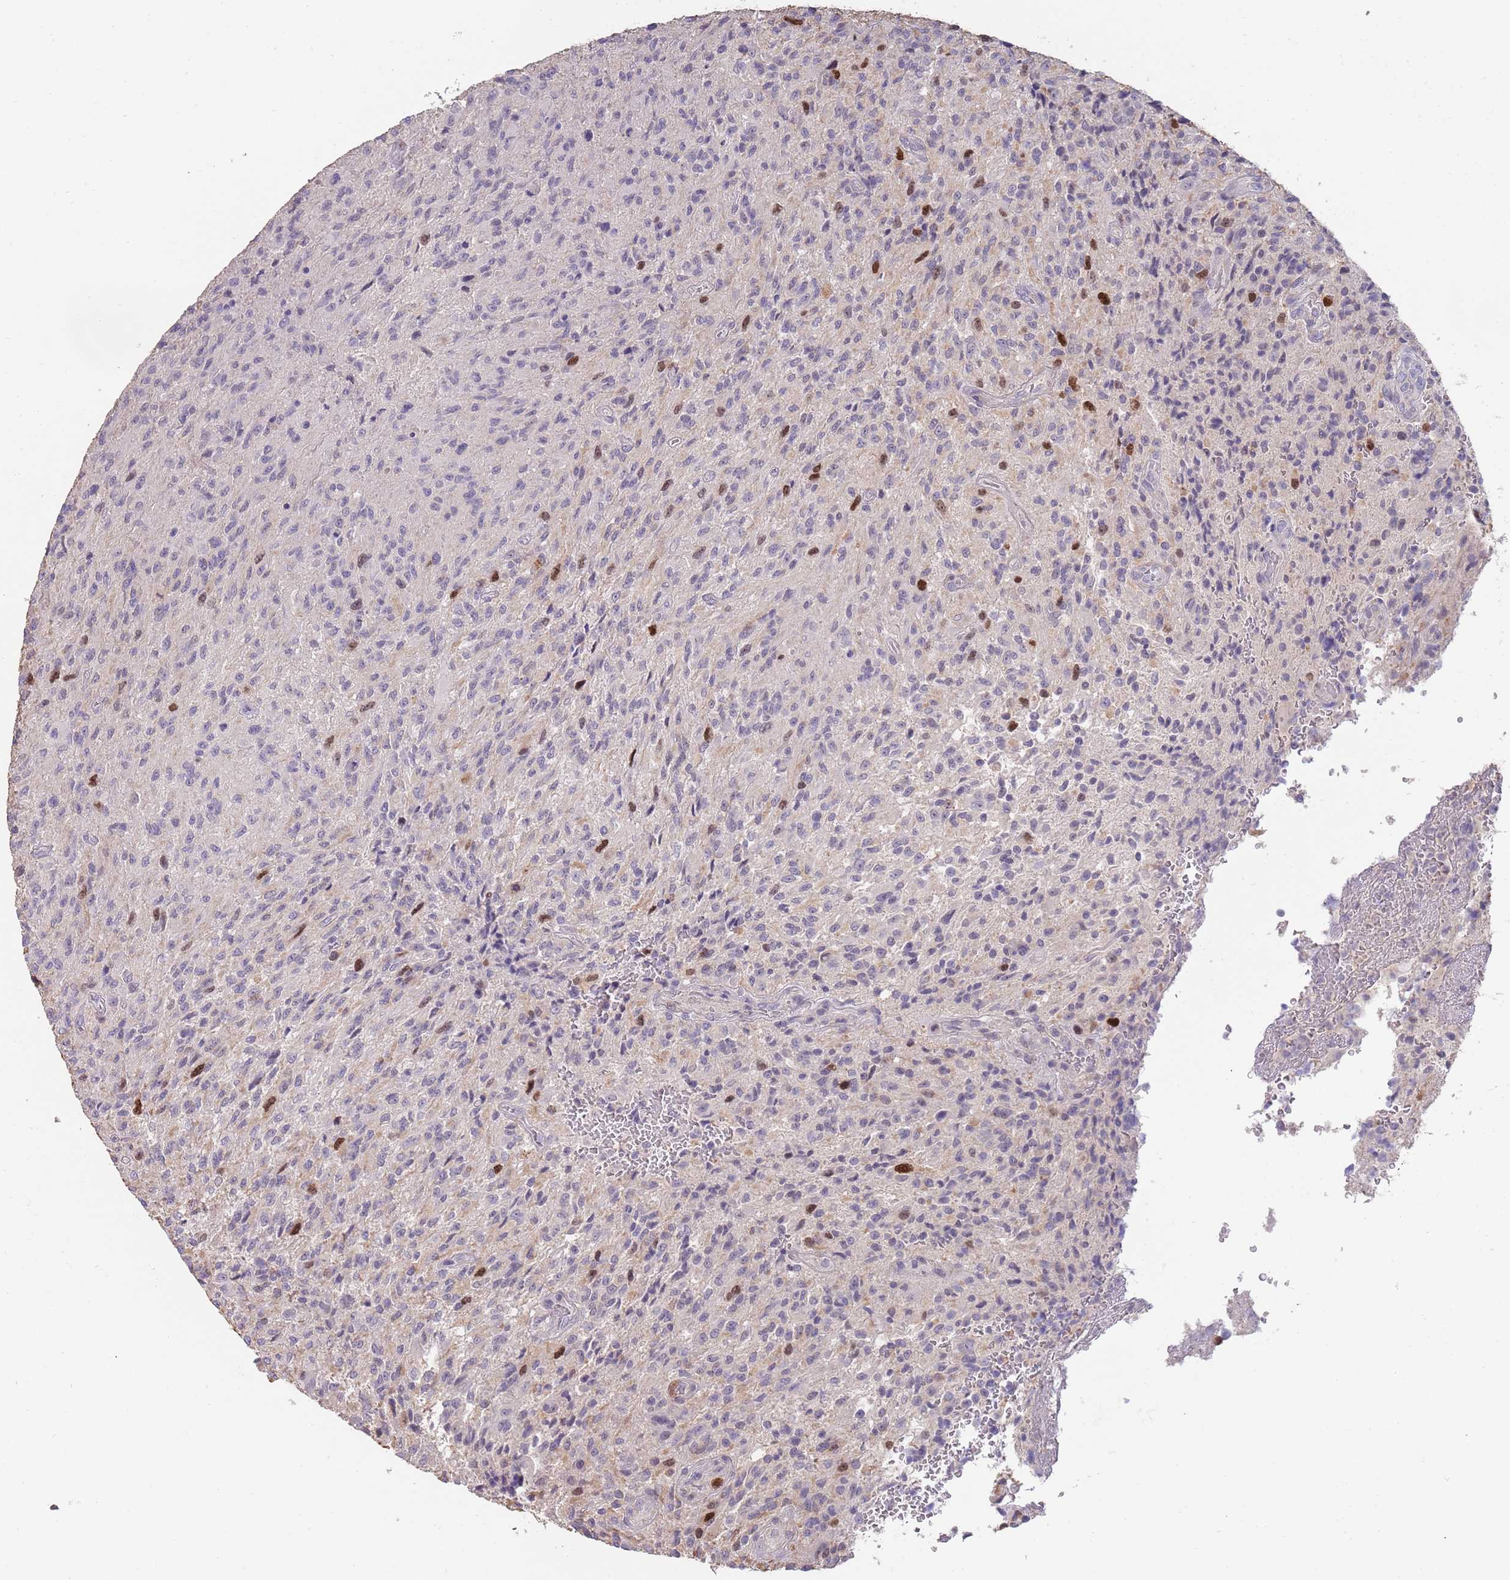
{"staining": {"intensity": "moderate", "quantity": "<25%", "location": "nuclear"}, "tissue": "glioma", "cell_type": "Tumor cells", "image_type": "cancer", "snomed": [{"axis": "morphology", "description": "Normal tissue, NOS"}, {"axis": "morphology", "description": "Glioma, malignant, High grade"}, {"axis": "topography", "description": "Cerebral cortex"}], "caption": "An image of glioma stained for a protein exhibits moderate nuclear brown staining in tumor cells.", "gene": "PIMREG", "patient": {"sex": "male", "age": 56}}